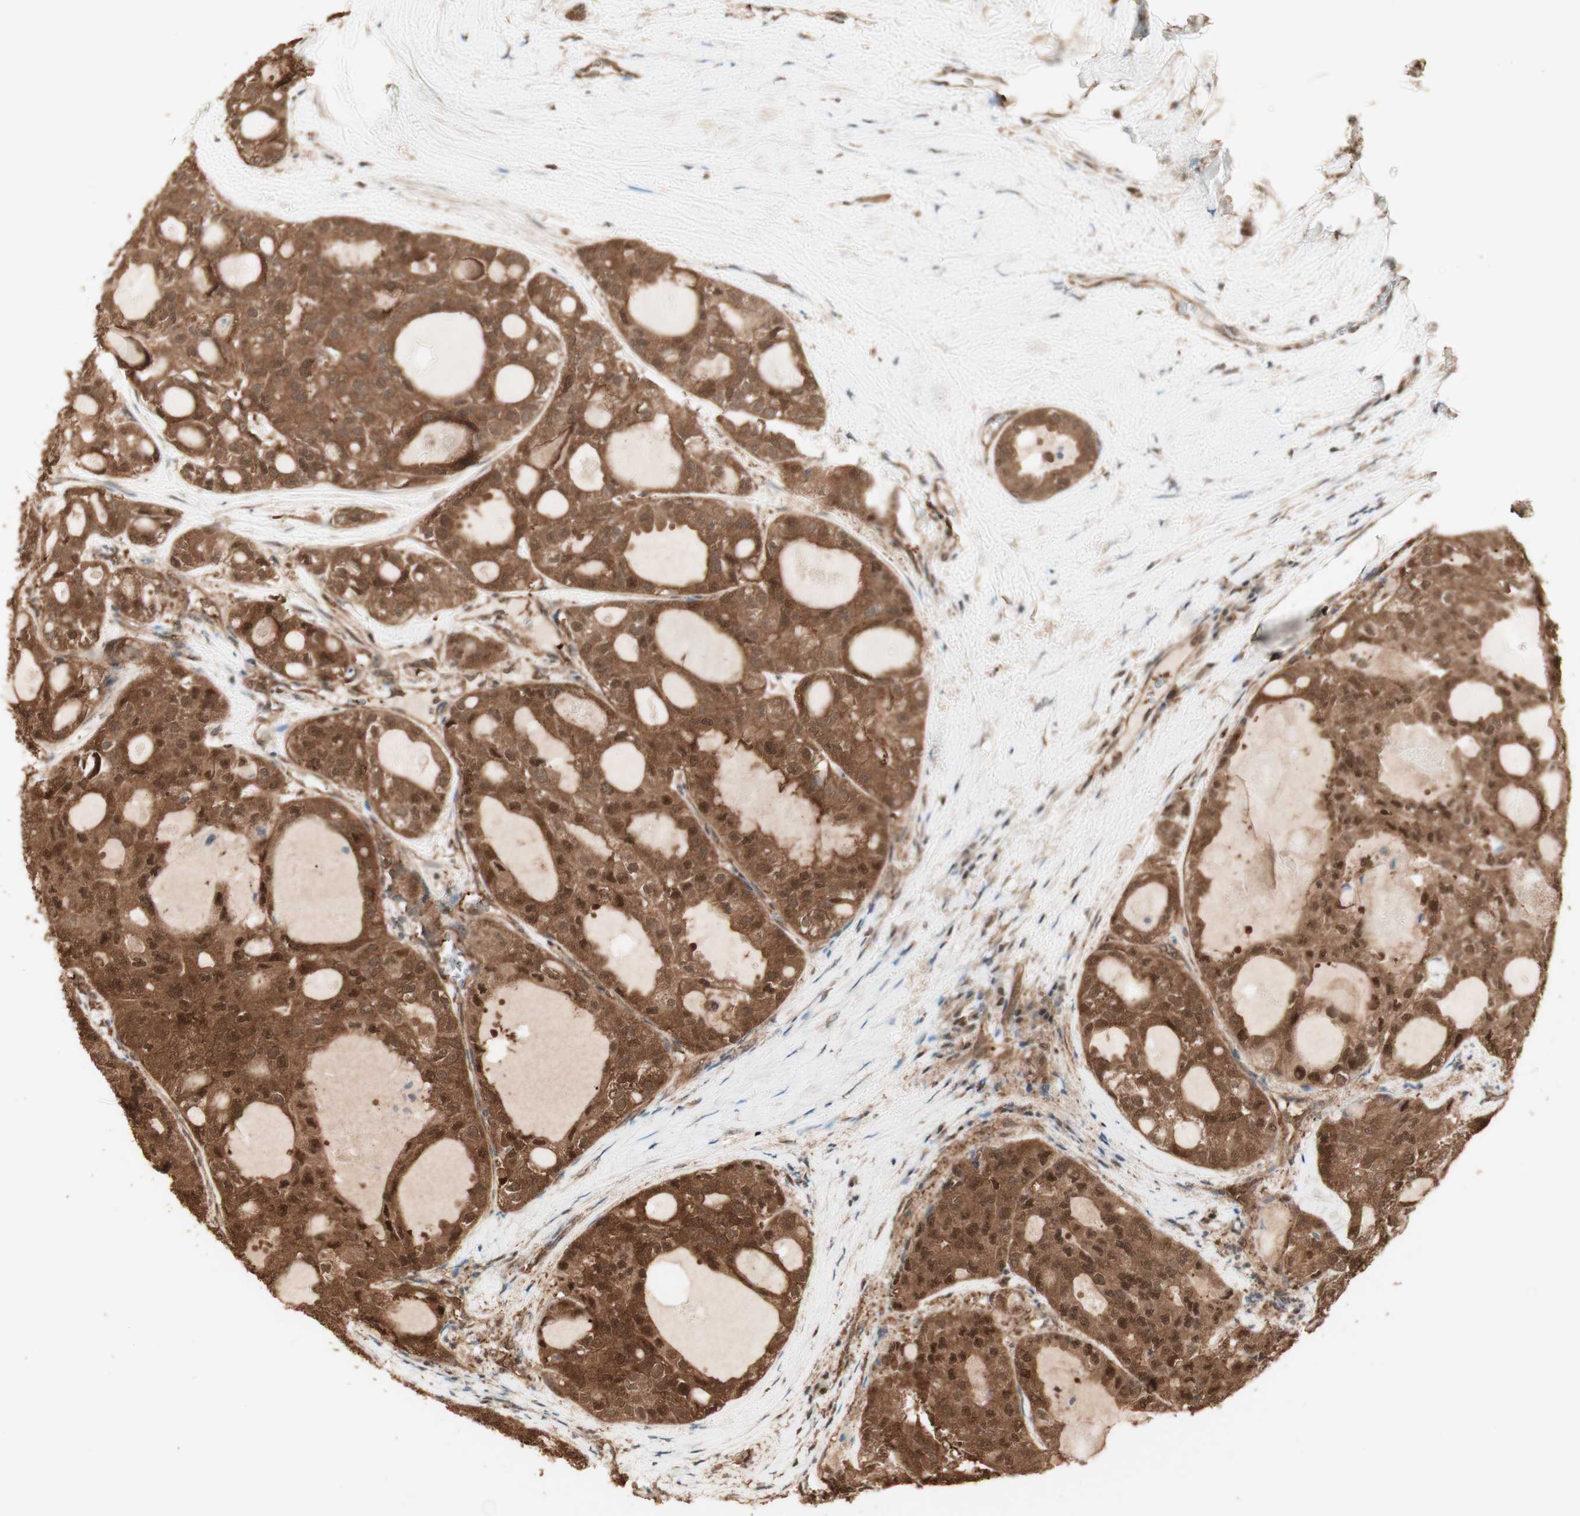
{"staining": {"intensity": "strong", "quantity": ">75%", "location": "cytoplasmic/membranous,nuclear"}, "tissue": "thyroid cancer", "cell_type": "Tumor cells", "image_type": "cancer", "snomed": [{"axis": "morphology", "description": "Follicular adenoma carcinoma, NOS"}, {"axis": "topography", "description": "Thyroid gland"}], "caption": "A high amount of strong cytoplasmic/membranous and nuclear expression is identified in approximately >75% of tumor cells in thyroid cancer (follicular adenoma carcinoma) tissue.", "gene": "YWHAB", "patient": {"sex": "male", "age": 75}}